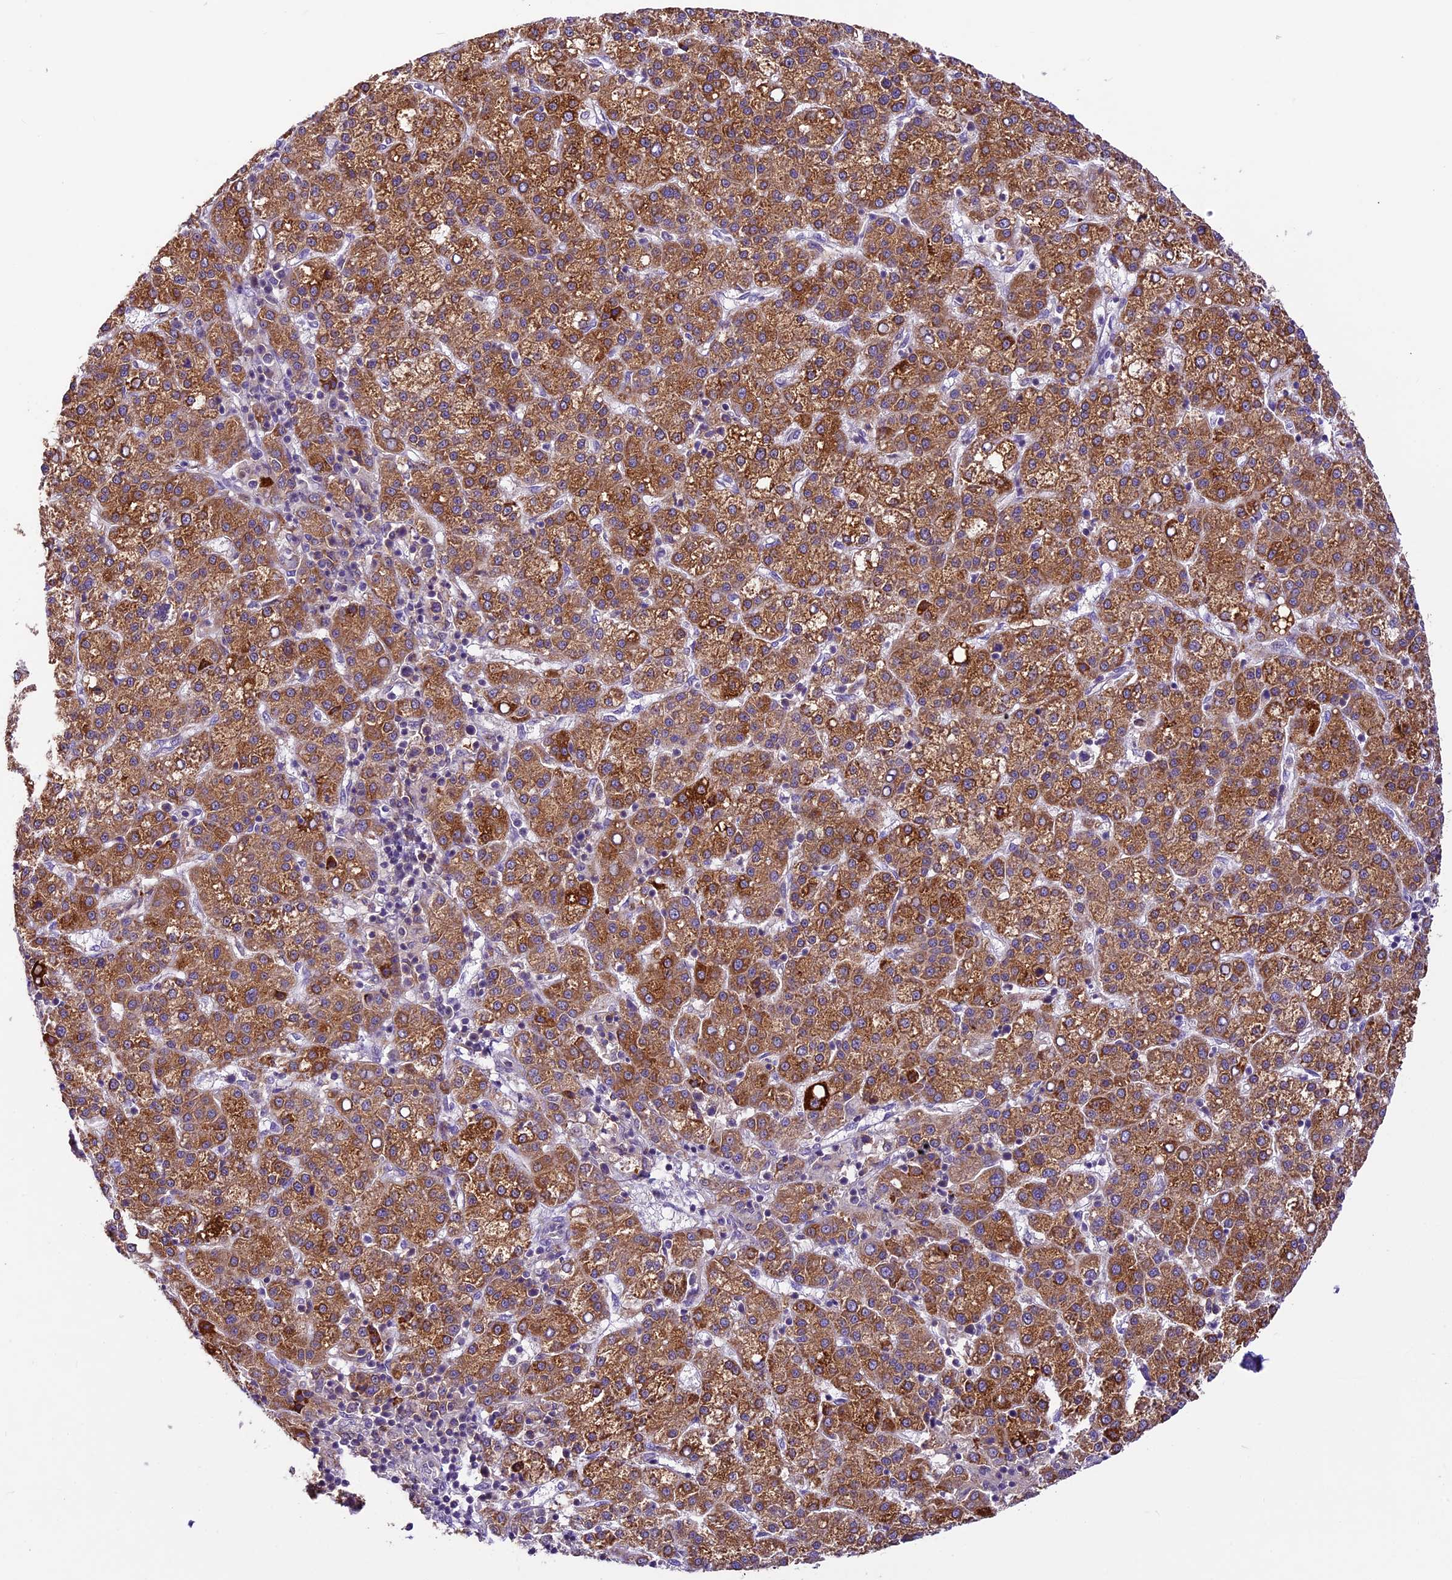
{"staining": {"intensity": "moderate", "quantity": ">75%", "location": "cytoplasmic/membranous"}, "tissue": "liver cancer", "cell_type": "Tumor cells", "image_type": "cancer", "snomed": [{"axis": "morphology", "description": "Carcinoma, Hepatocellular, NOS"}, {"axis": "topography", "description": "Liver"}], "caption": "Liver cancer tissue reveals moderate cytoplasmic/membranous positivity in about >75% of tumor cells (DAB (3,3'-diaminobenzidine) IHC, brown staining for protein, blue staining for nuclei).", "gene": "SHKBP1", "patient": {"sex": "female", "age": 58}}